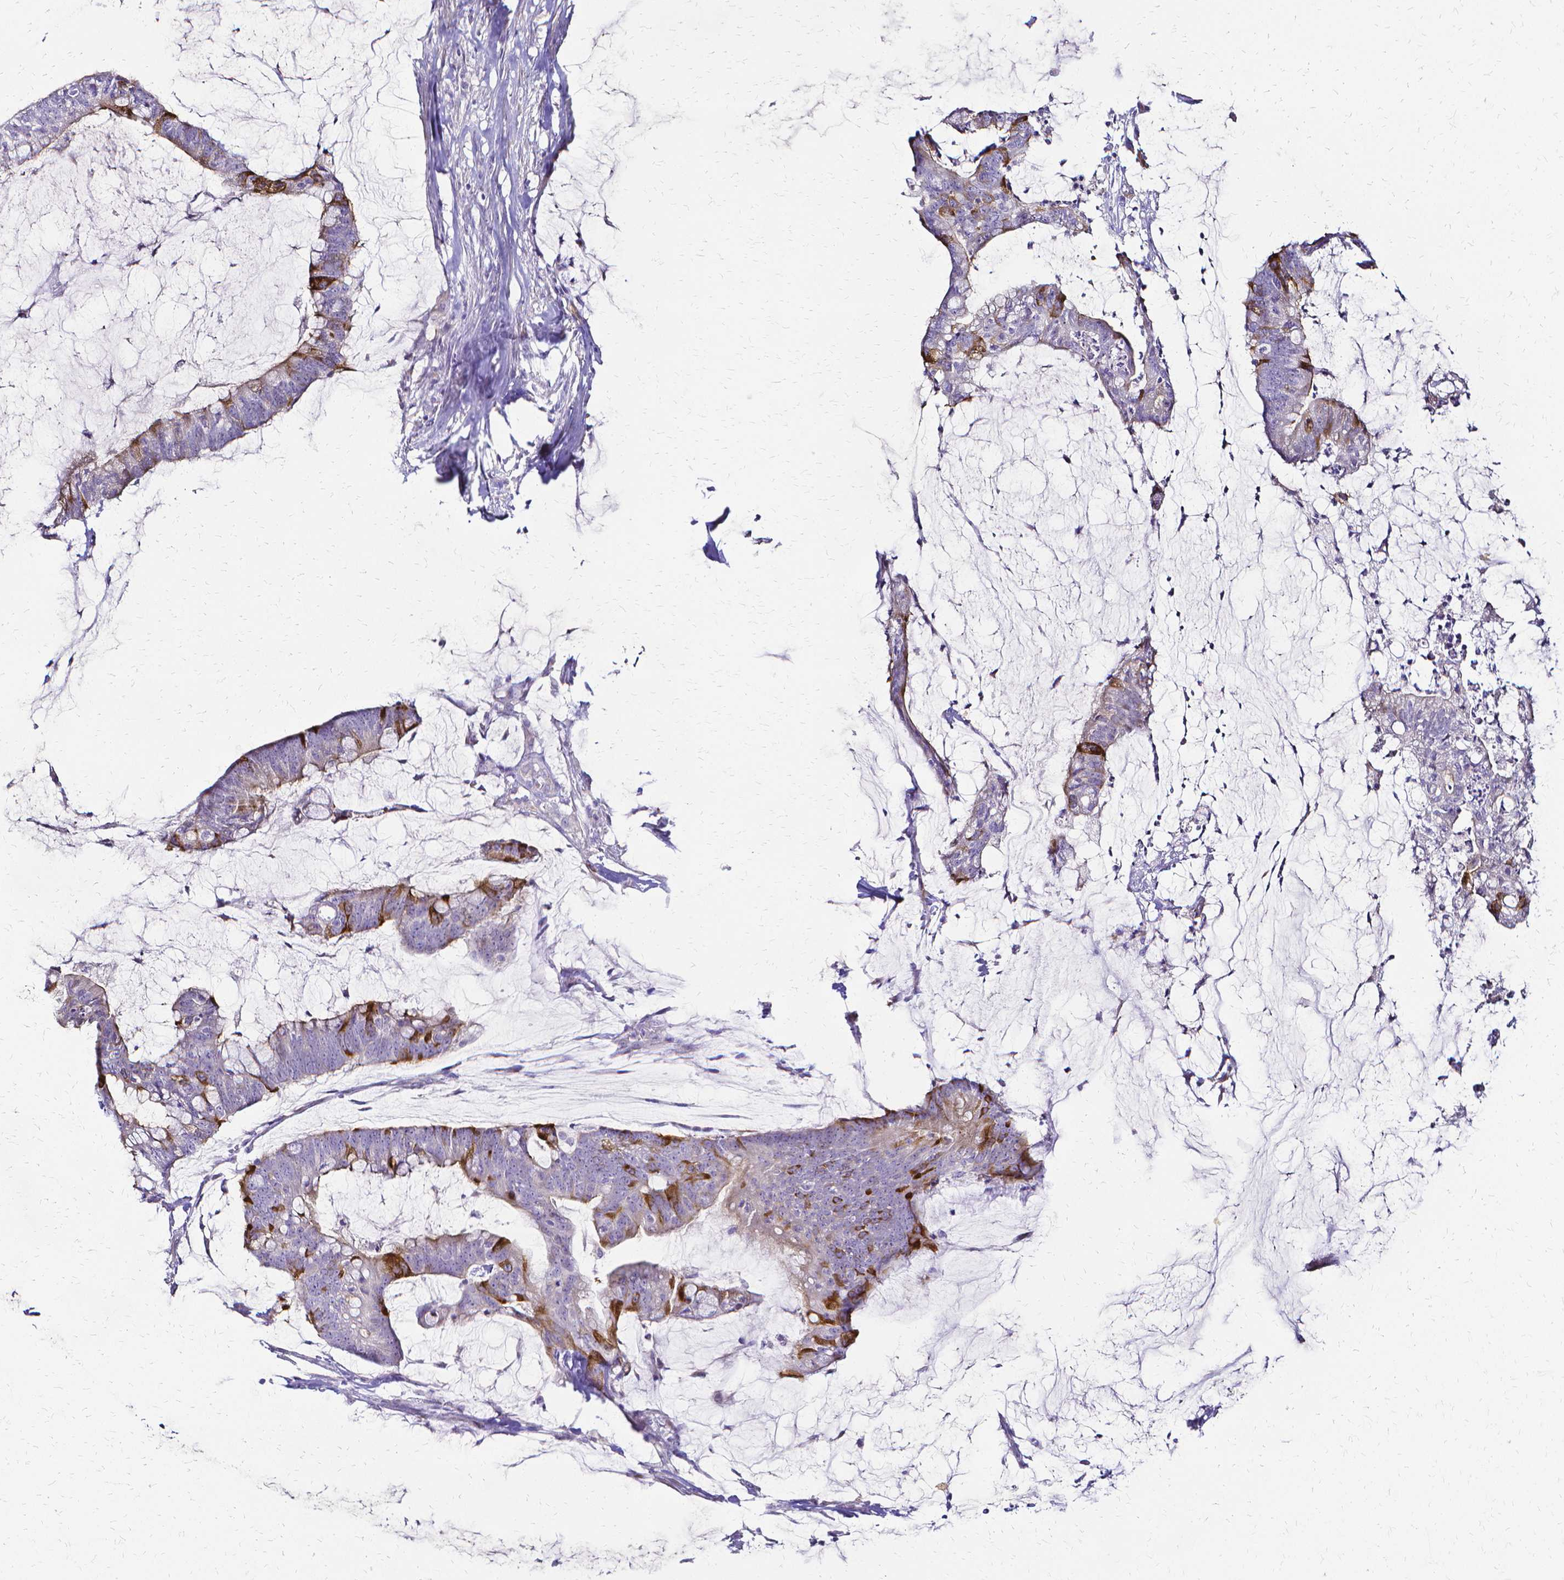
{"staining": {"intensity": "moderate", "quantity": "<25%", "location": "cytoplasmic/membranous"}, "tissue": "colorectal cancer", "cell_type": "Tumor cells", "image_type": "cancer", "snomed": [{"axis": "morphology", "description": "Adenocarcinoma, NOS"}, {"axis": "topography", "description": "Colon"}], "caption": "There is low levels of moderate cytoplasmic/membranous expression in tumor cells of adenocarcinoma (colorectal), as demonstrated by immunohistochemical staining (brown color).", "gene": "CCNB1", "patient": {"sex": "male", "age": 62}}